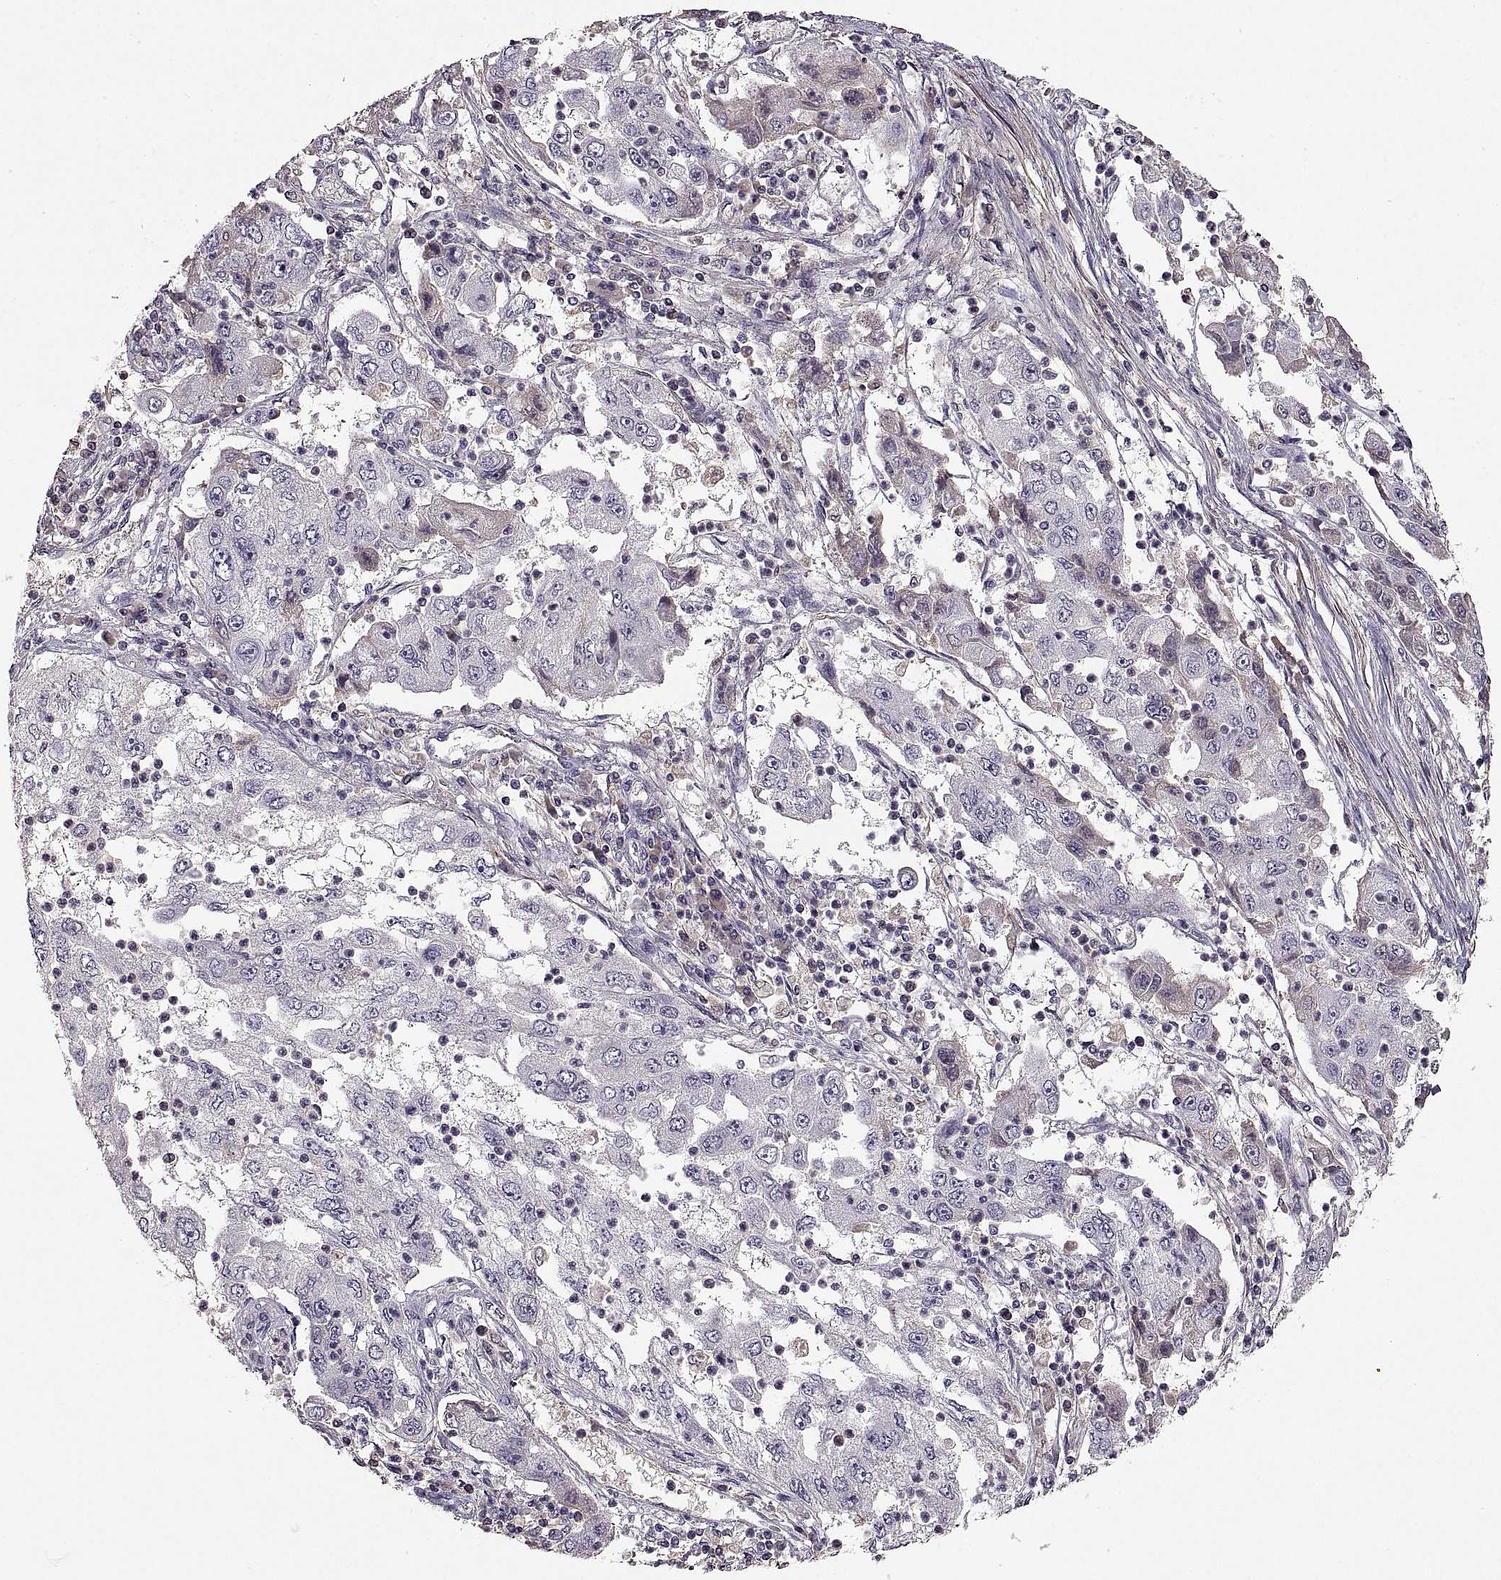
{"staining": {"intensity": "negative", "quantity": "none", "location": "none"}, "tissue": "cervical cancer", "cell_type": "Tumor cells", "image_type": "cancer", "snomed": [{"axis": "morphology", "description": "Squamous cell carcinoma, NOS"}, {"axis": "topography", "description": "Cervix"}], "caption": "Protein analysis of cervical cancer exhibits no significant expression in tumor cells.", "gene": "ADAM11", "patient": {"sex": "female", "age": 36}}